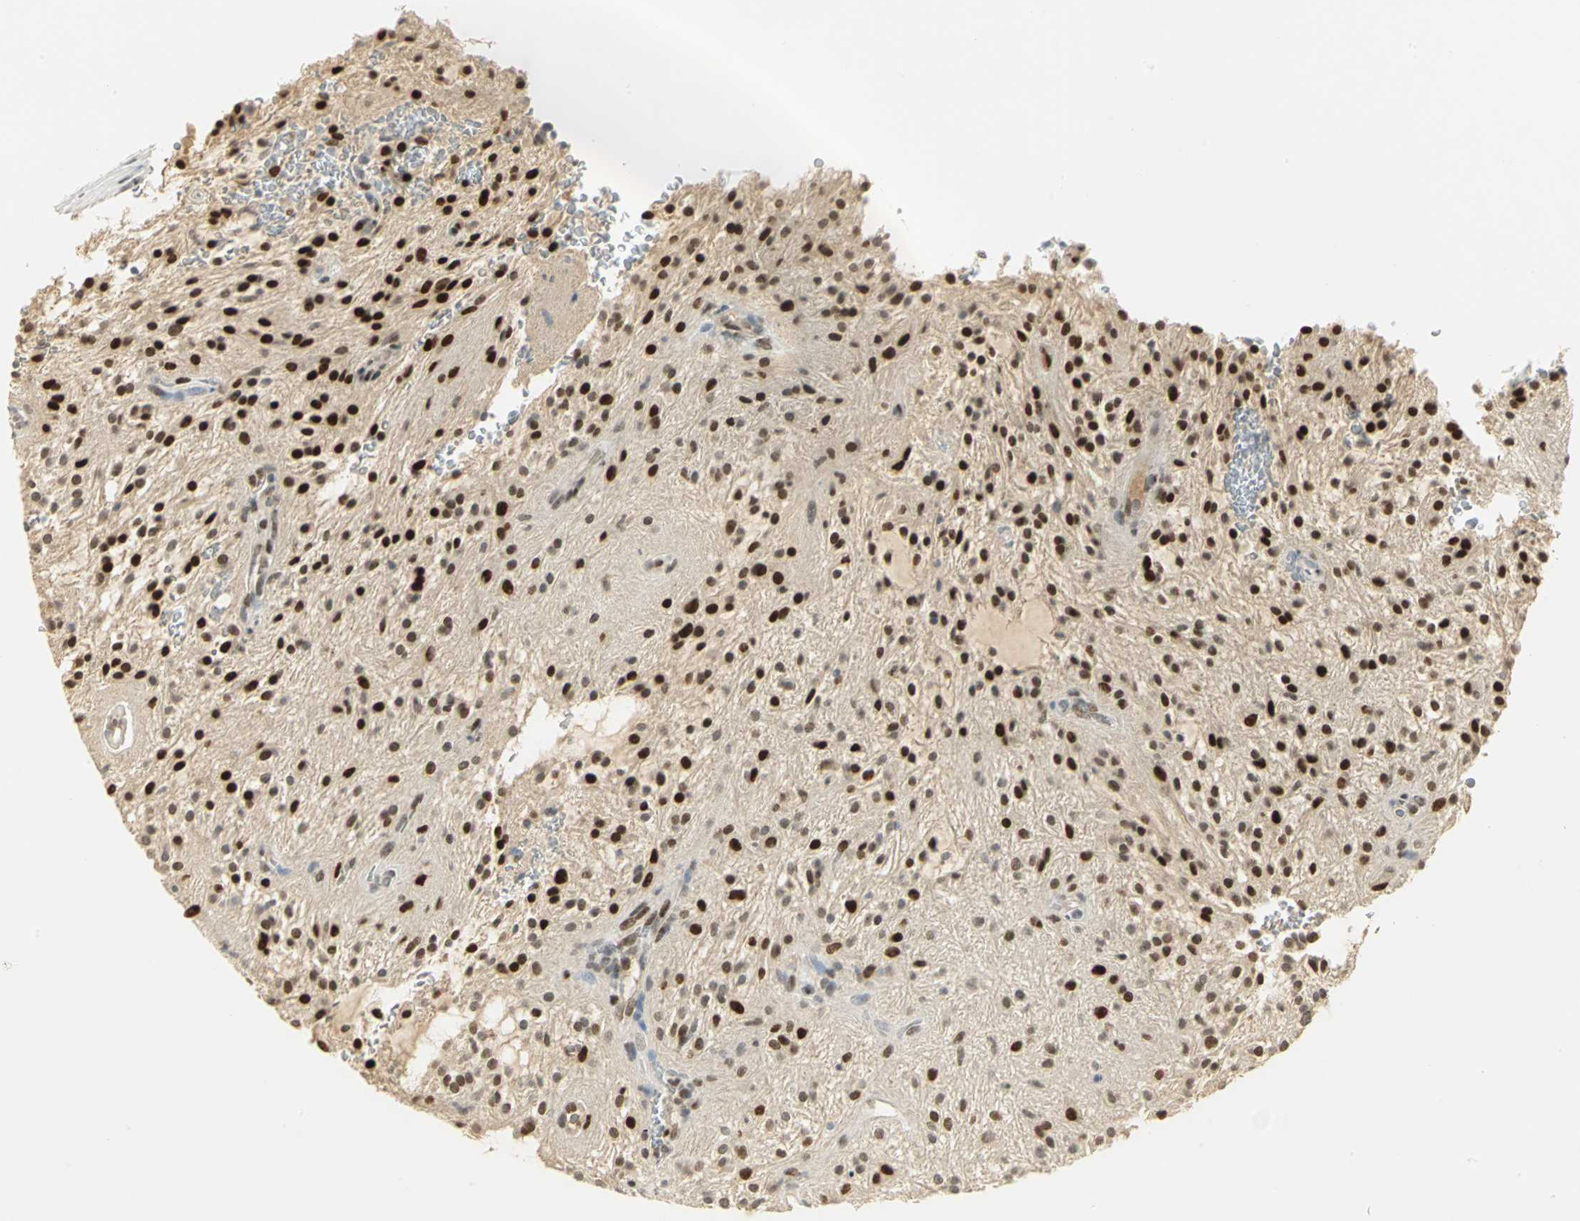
{"staining": {"intensity": "strong", "quantity": ">75%", "location": "nuclear"}, "tissue": "glioma", "cell_type": "Tumor cells", "image_type": "cancer", "snomed": [{"axis": "morphology", "description": "Glioma, malignant, NOS"}, {"axis": "topography", "description": "Cerebellum"}], "caption": "This is a micrograph of immunohistochemistry staining of glioma, which shows strong staining in the nuclear of tumor cells.", "gene": "AK6", "patient": {"sex": "female", "age": 10}}